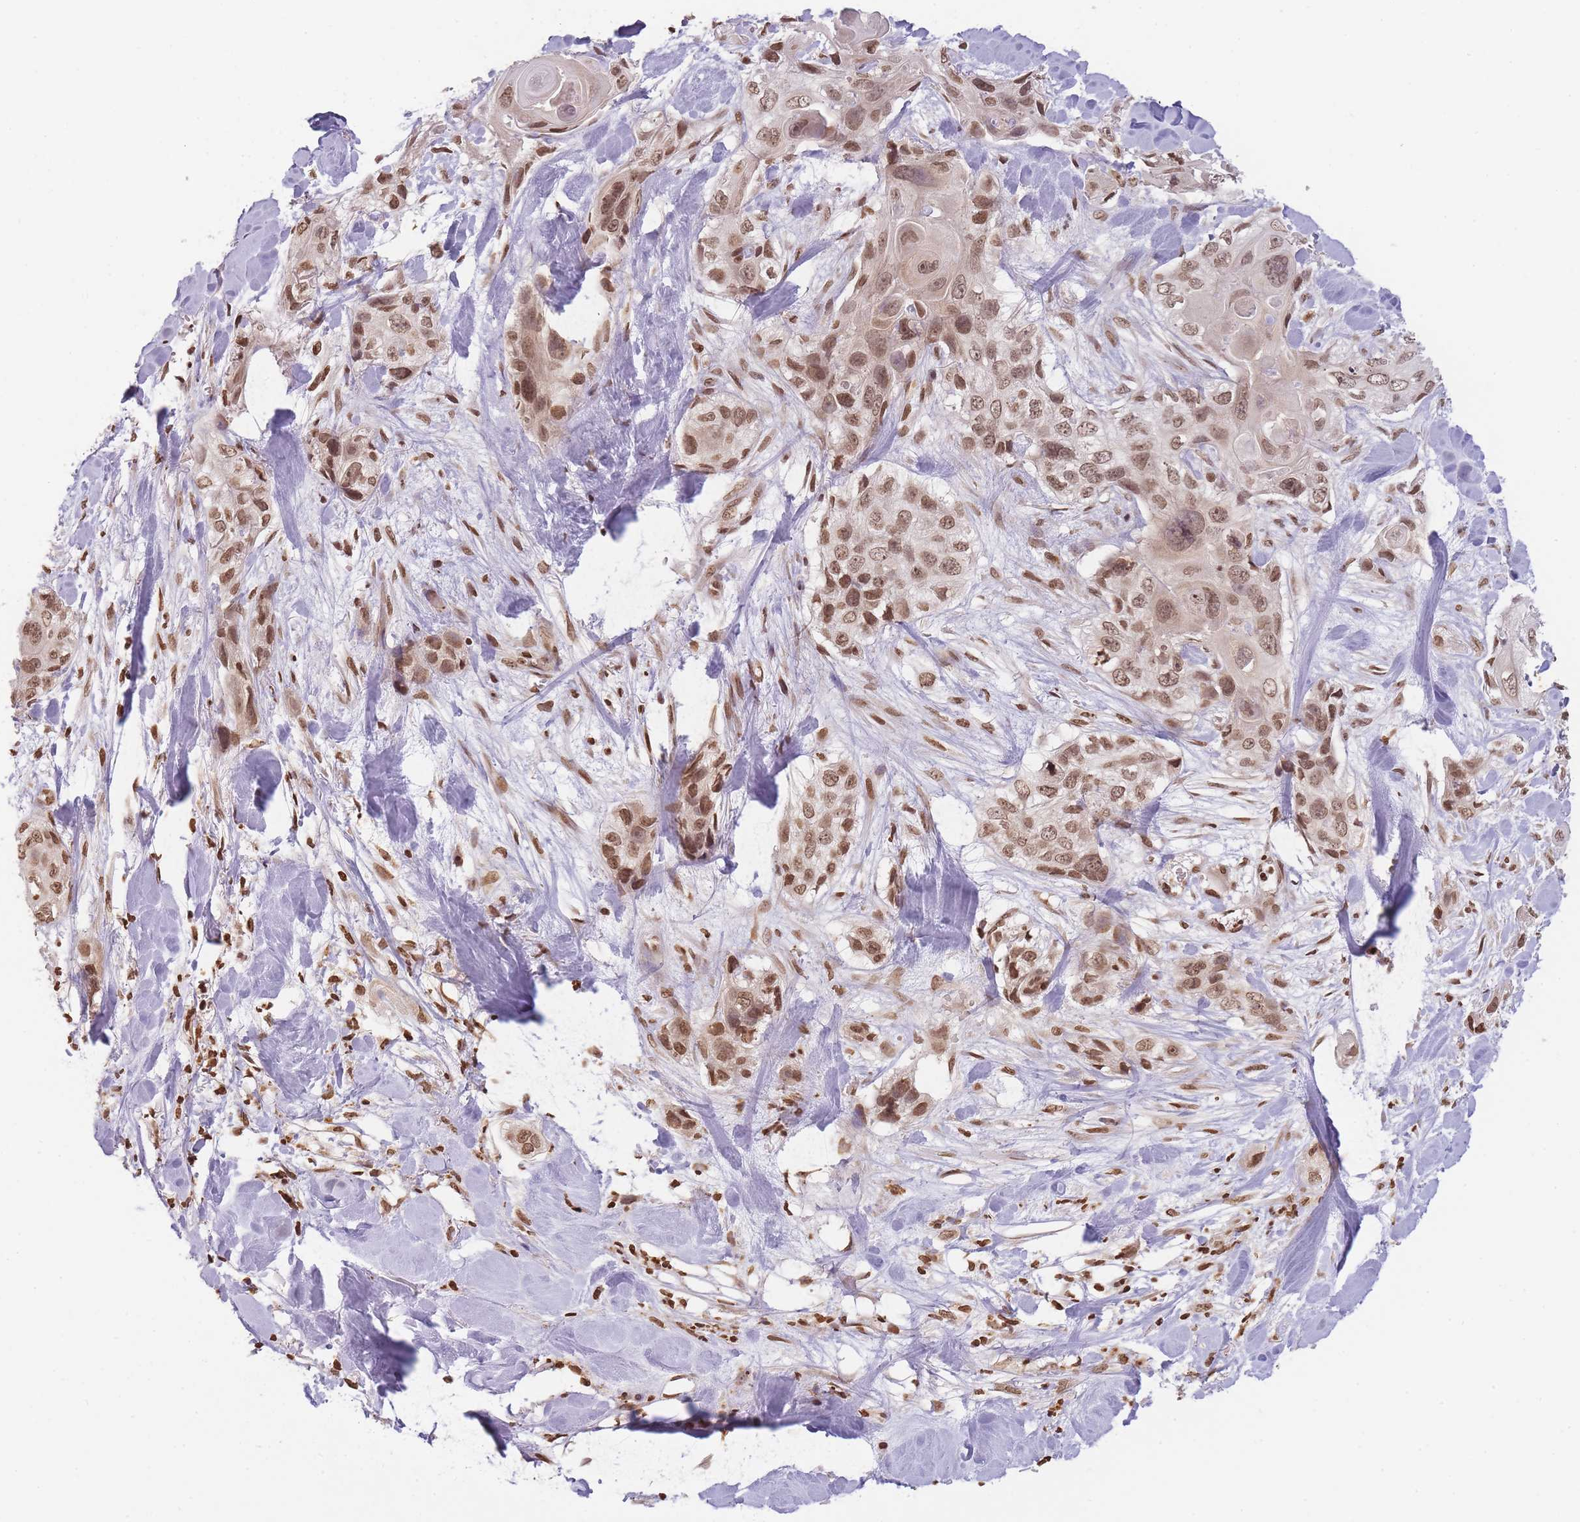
{"staining": {"intensity": "moderate", "quantity": ">75%", "location": "nuclear"}, "tissue": "skin cancer", "cell_type": "Tumor cells", "image_type": "cancer", "snomed": [{"axis": "morphology", "description": "Normal tissue, NOS"}, {"axis": "morphology", "description": "Squamous cell carcinoma, NOS"}, {"axis": "topography", "description": "Skin"}], "caption": "Immunohistochemistry (IHC) (DAB (3,3'-diaminobenzidine)) staining of squamous cell carcinoma (skin) displays moderate nuclear protein expression in about >75% of tumor cells. (DAB = brown stain, brightfield microscopy at high magnification).", "gene": "WWTR1", "patient": {"sex": "male", "age": 72}}